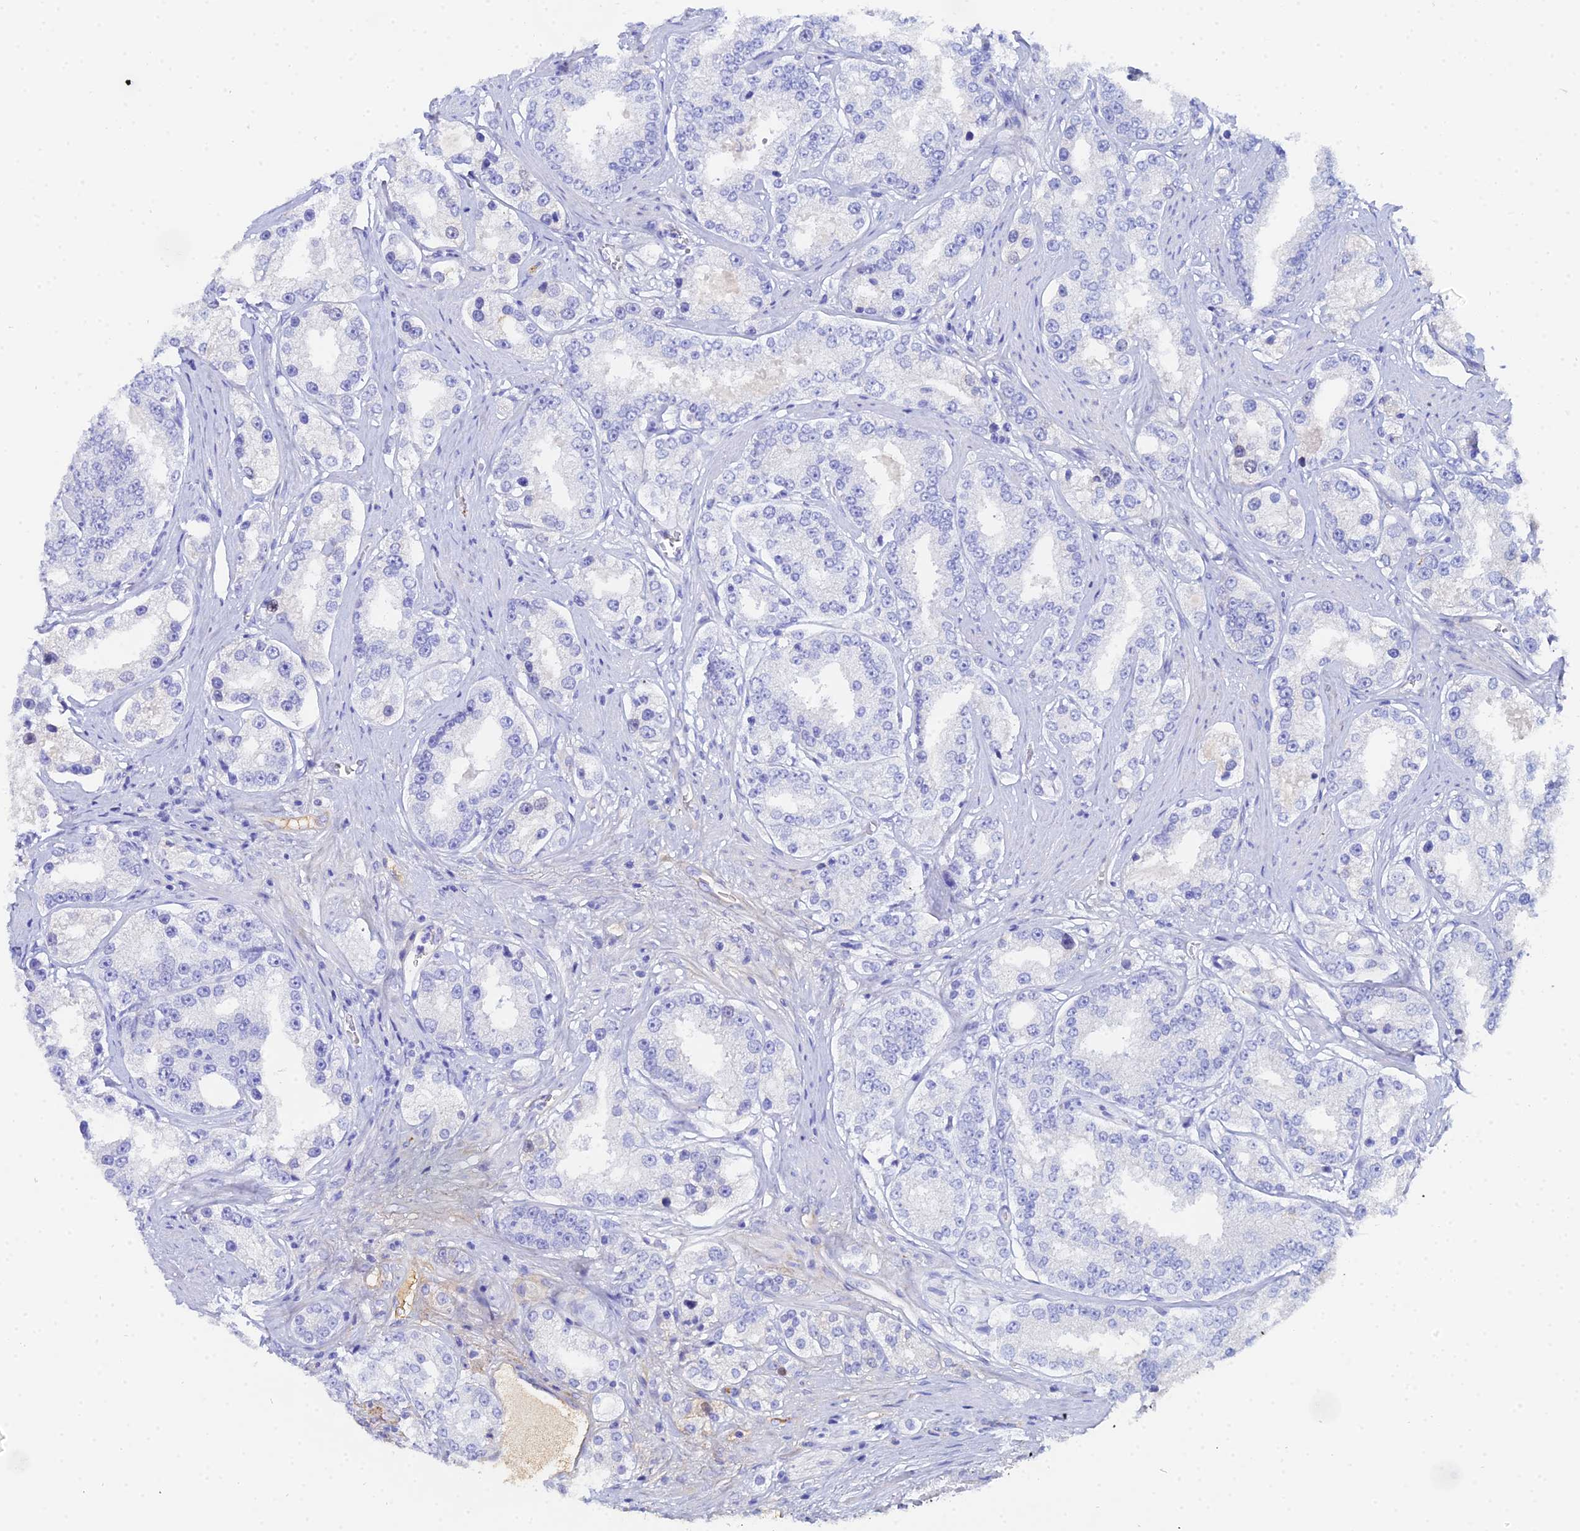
{"staining": {"intensity": "negative", "quantity": "none", "location": "none"}, "tissue": "prostate cancer", "cell_type": "Tumor cells", "image_type": "cancer", "snomed": [{"axis": "morphology", "description": "Normal tissue, NOS"}, {"axis": "morphology", "description": "Adenocarcinoma, High grade"}, {"axis": "topography", "description": "Prostate"}], "caption": "IHC image of neoplastic tissue: prostate high-grade adenocarcinoma stained with DAB (3,3'-diaminobenzidine) displays no significant protein staining in tumor cells. (DAB (3,3'-diaminobenzidine) IHC with hematoxylin counter stain).", "gene": "CELA3A", "patient": {"sex": "male", "age": 83}}